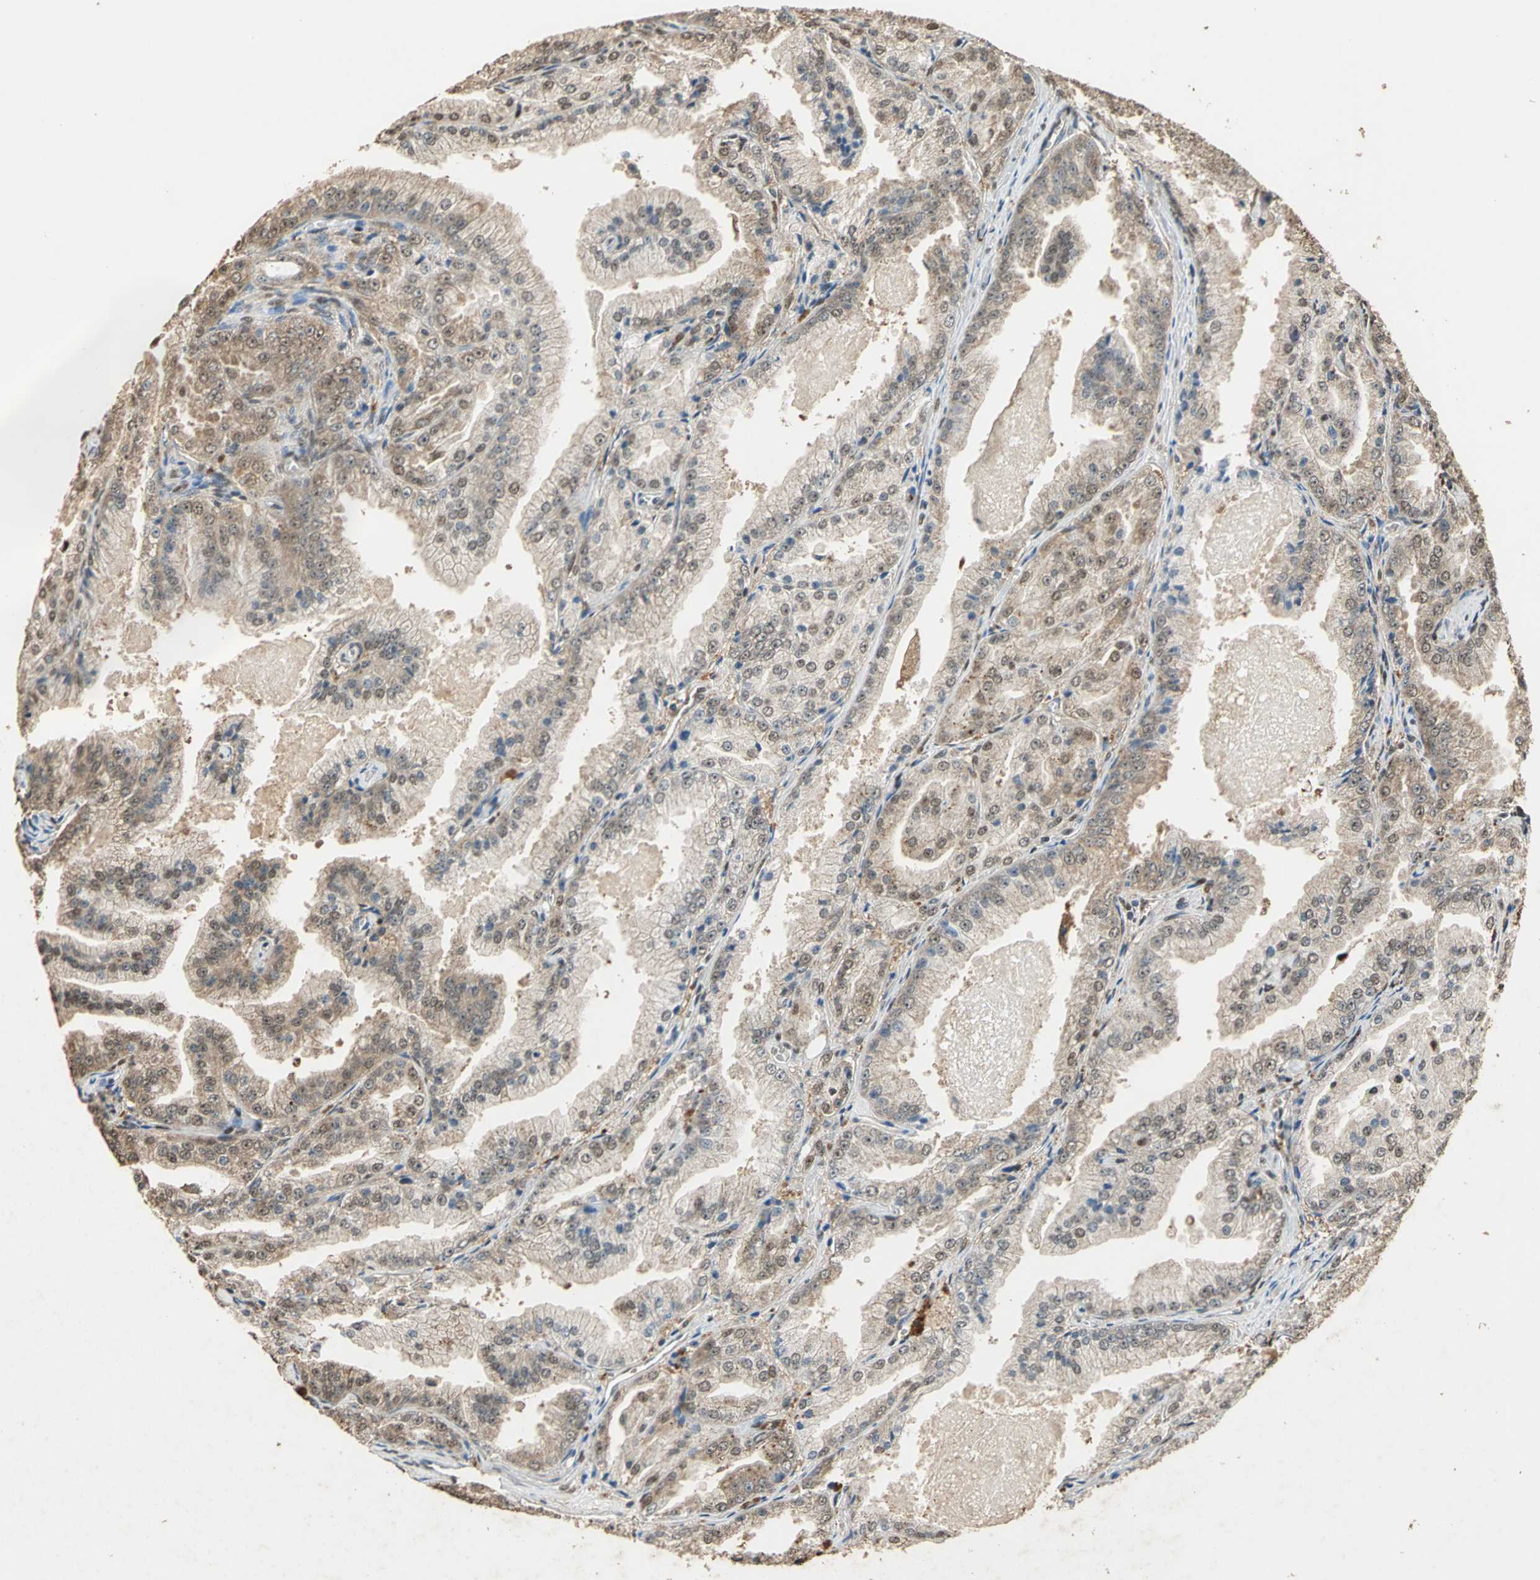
{"staining": {"intensity": "weak", "quantity": ">75%", "location": "cytoplasmic/membranous"}, "tissue": "prostate cancer", "cell_type": "Tumor cells", "image_type": "cancer", "snomed": [{"axis": "morphology", "description": "Adenocarcinoma, High grade"}, {"axis": "topography", "description": "Prostate"}], "caption": "IHC micrograph of prostate cancer (high-grade adenocarcinoma) stained for a protein (brown), which demonstrates low levels of weak cytoplasmic/membranous staining in about >75% of tumor cells.", "gene": "GAPDH", "patient": {"sex": "male", "age": 61}}